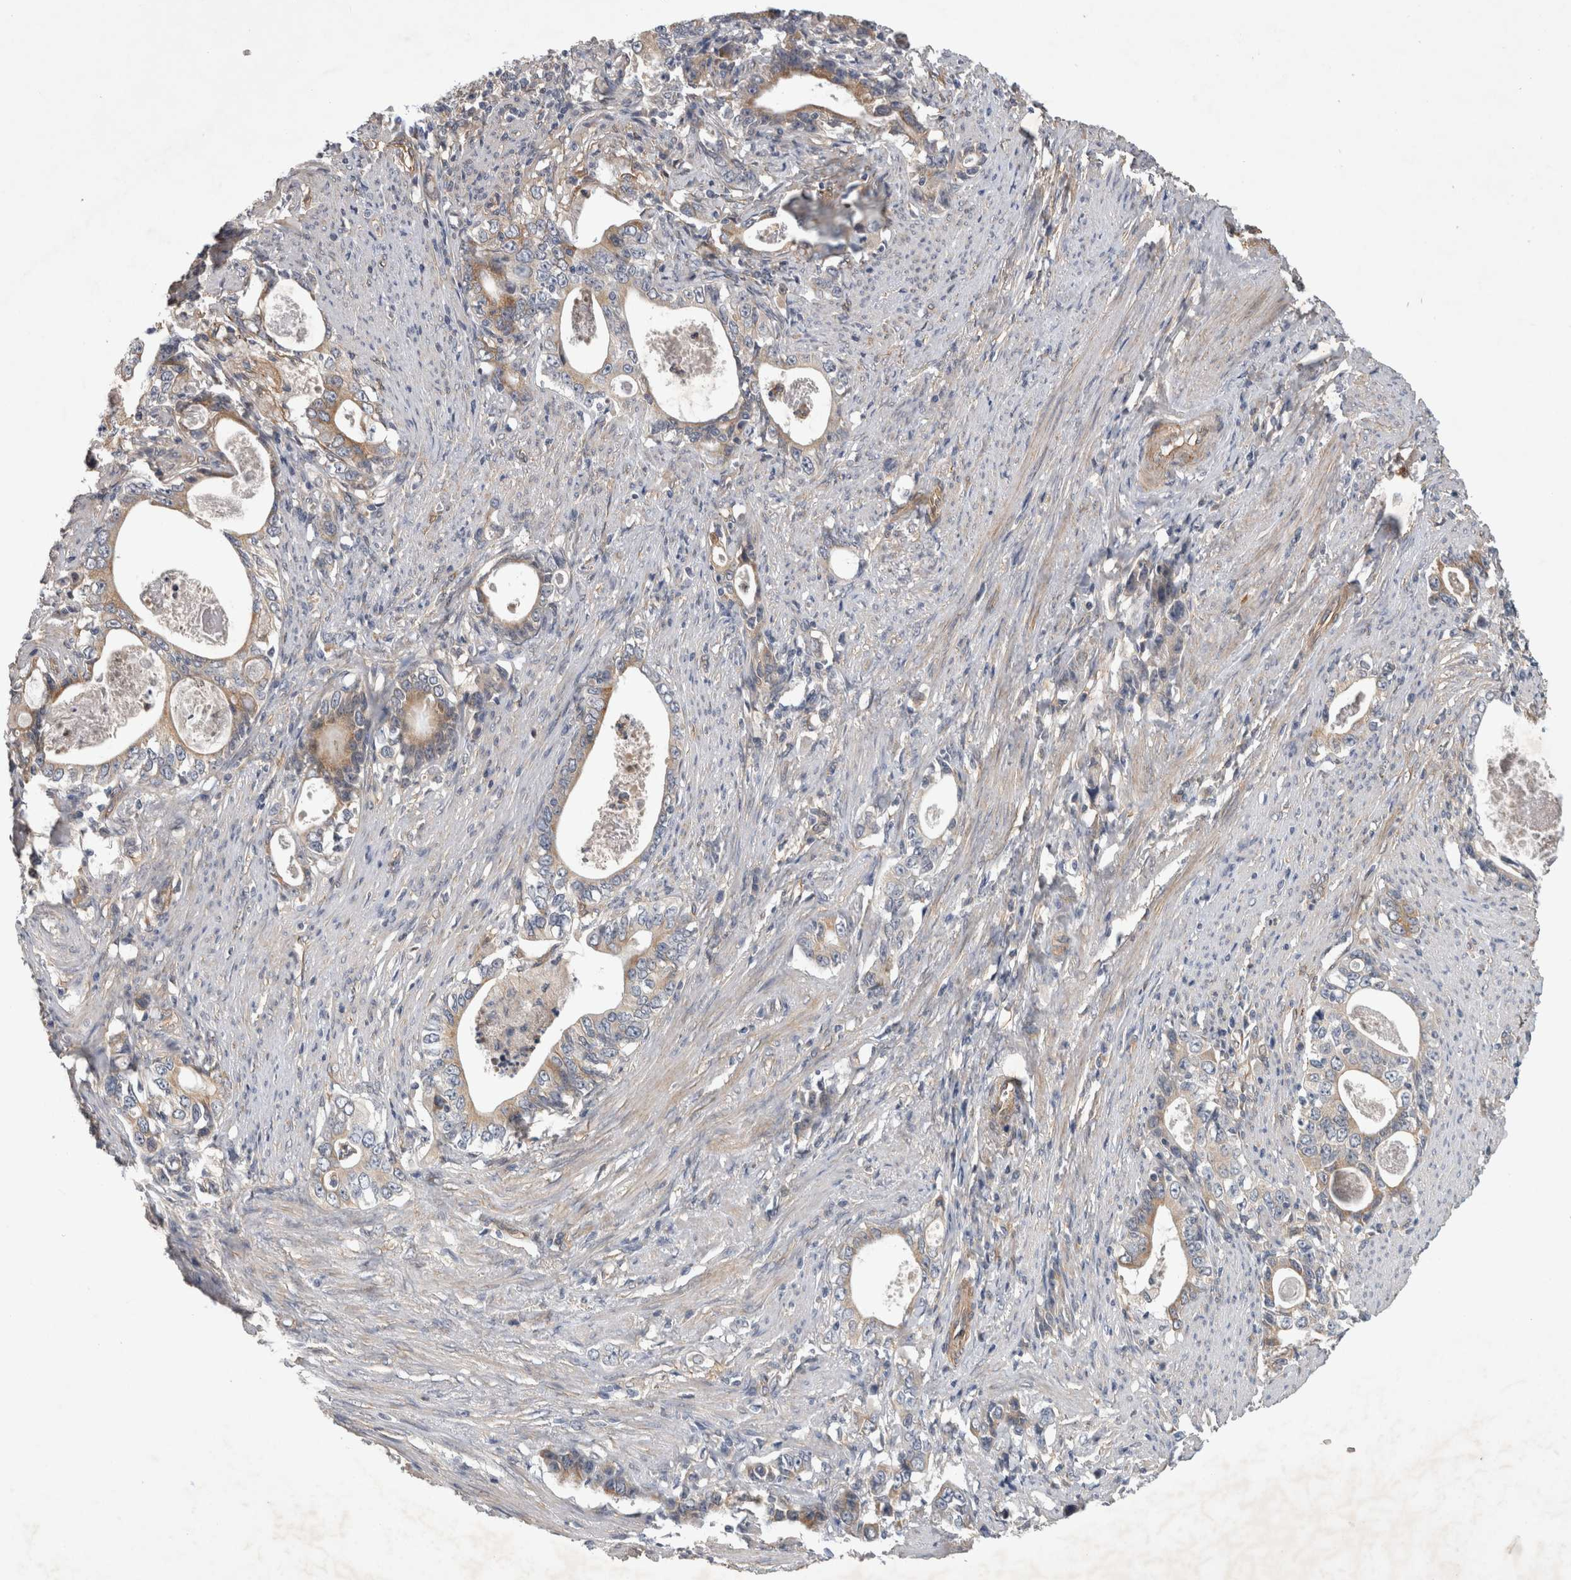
{"staining": {"intensity": "negative", "quantity": "none", "location": "none"}, "tissue": "stomach cancer", "cell_type": "Tumor cells", "image_type": "cancer", "snomed": [{"axis": "morphology", "description": "Adenocarcinoma, NOS"}, {"axis": "topography", "description": "Stomach, lower"}], "caption": "Immunohistochemistry (IHC) micrograph of neoplastic tissue: human stomach adenocarcinoma stained with DAB displays no significant protein staining in tumor cells.", "gene": "ANKFY1", "patient": {"sex": "female", "age": 72}}